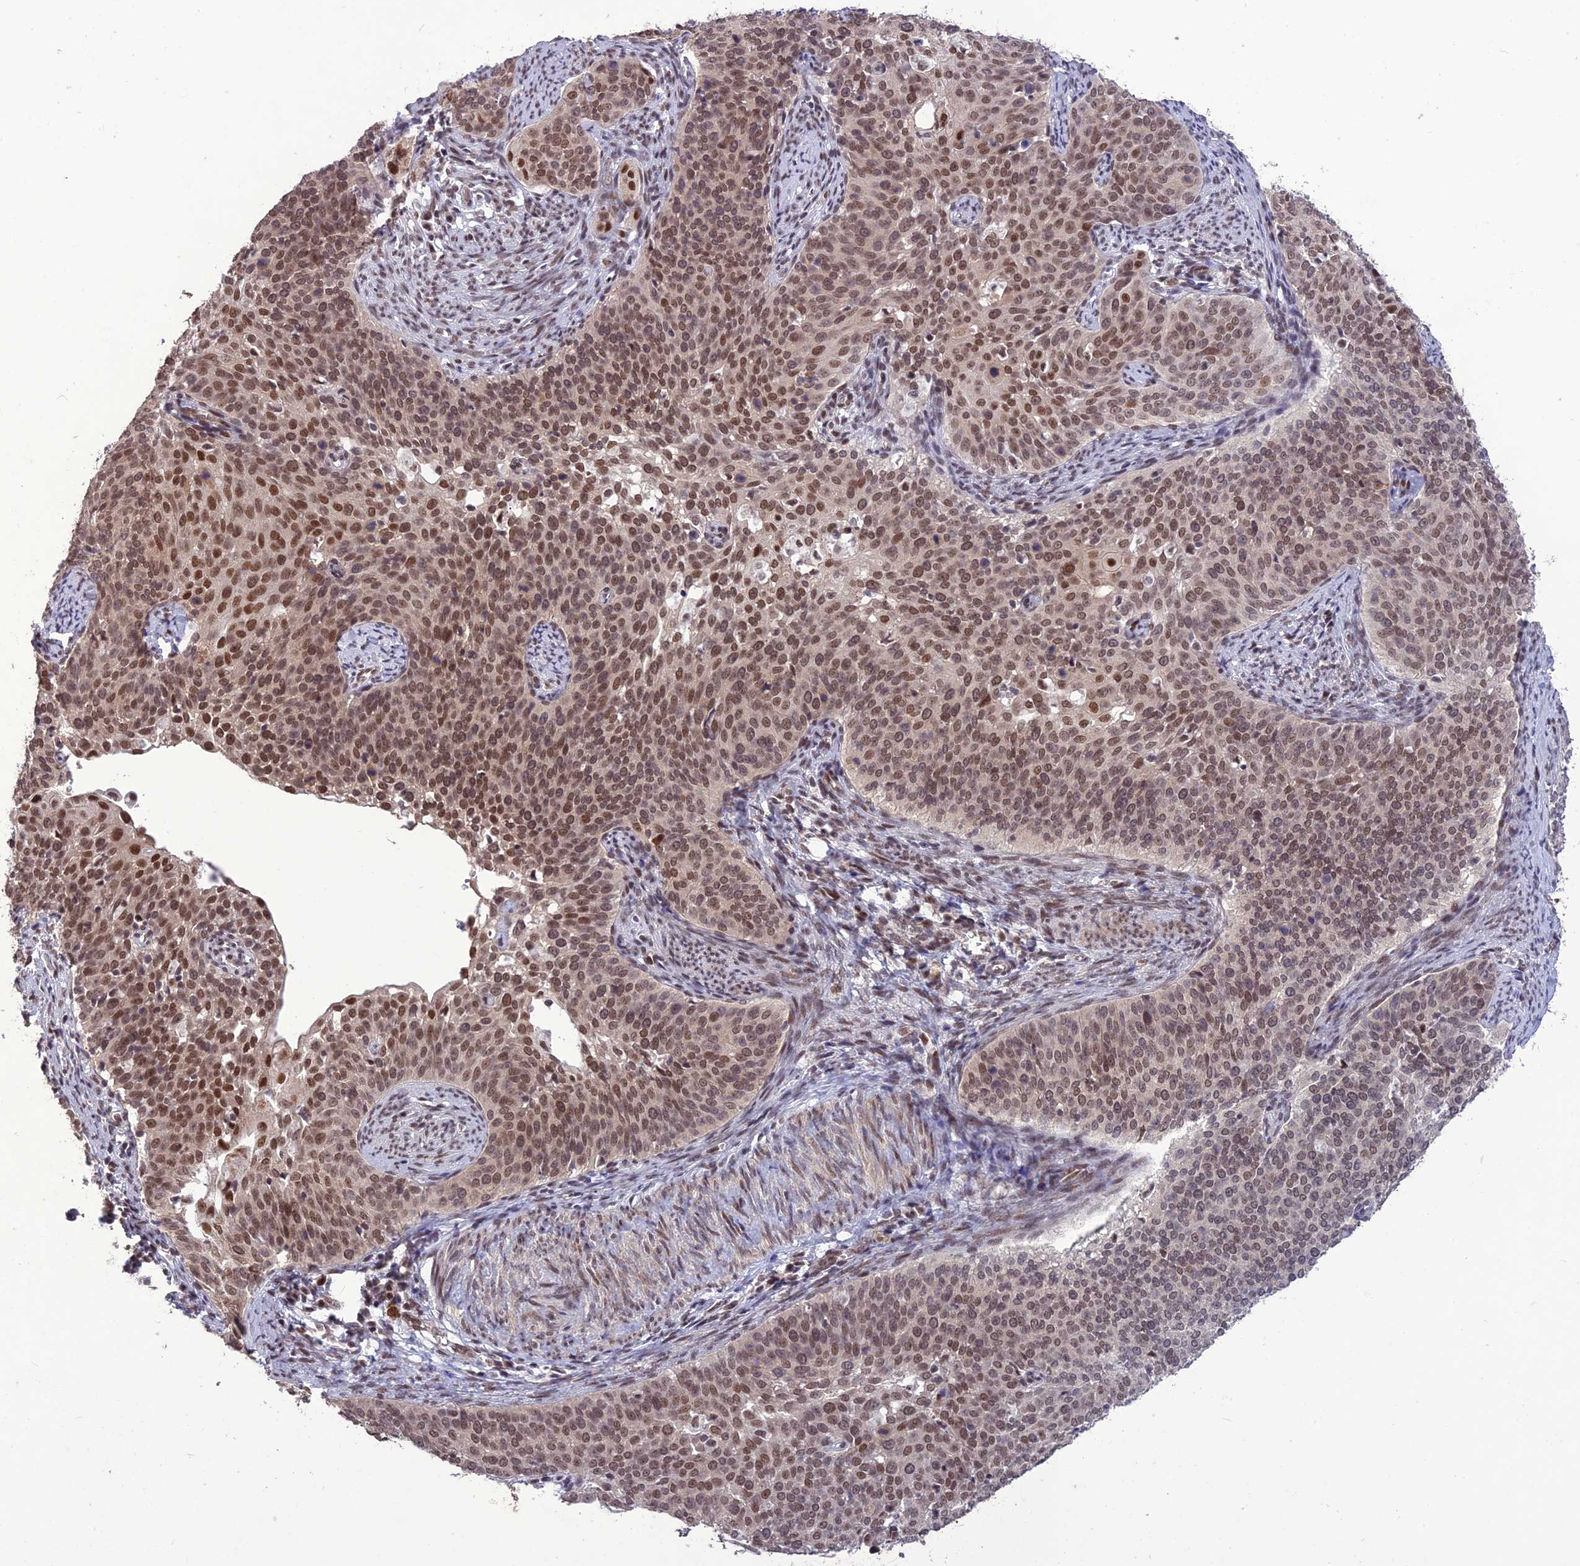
{"staining": {"intensity": "moderate", "quantity": ">75%", "location": "nuclear"}, "tissue": "cervical cancer", "cell_type": "Tumor cells", "image_type": "cancer", "snomed": [{"axis": "morphology", "description": "Squamous cell carcinoma, NOS"}, {"axis": "topography", "description": "Cervix"}], "caption": "This is a histology image of immunohistochemistry staining of cervical cancer, which shows moderate staining in the nuclear of tumor cells.", "gene": "DIS3", "patient": {"sex": "female", "age": 44}}